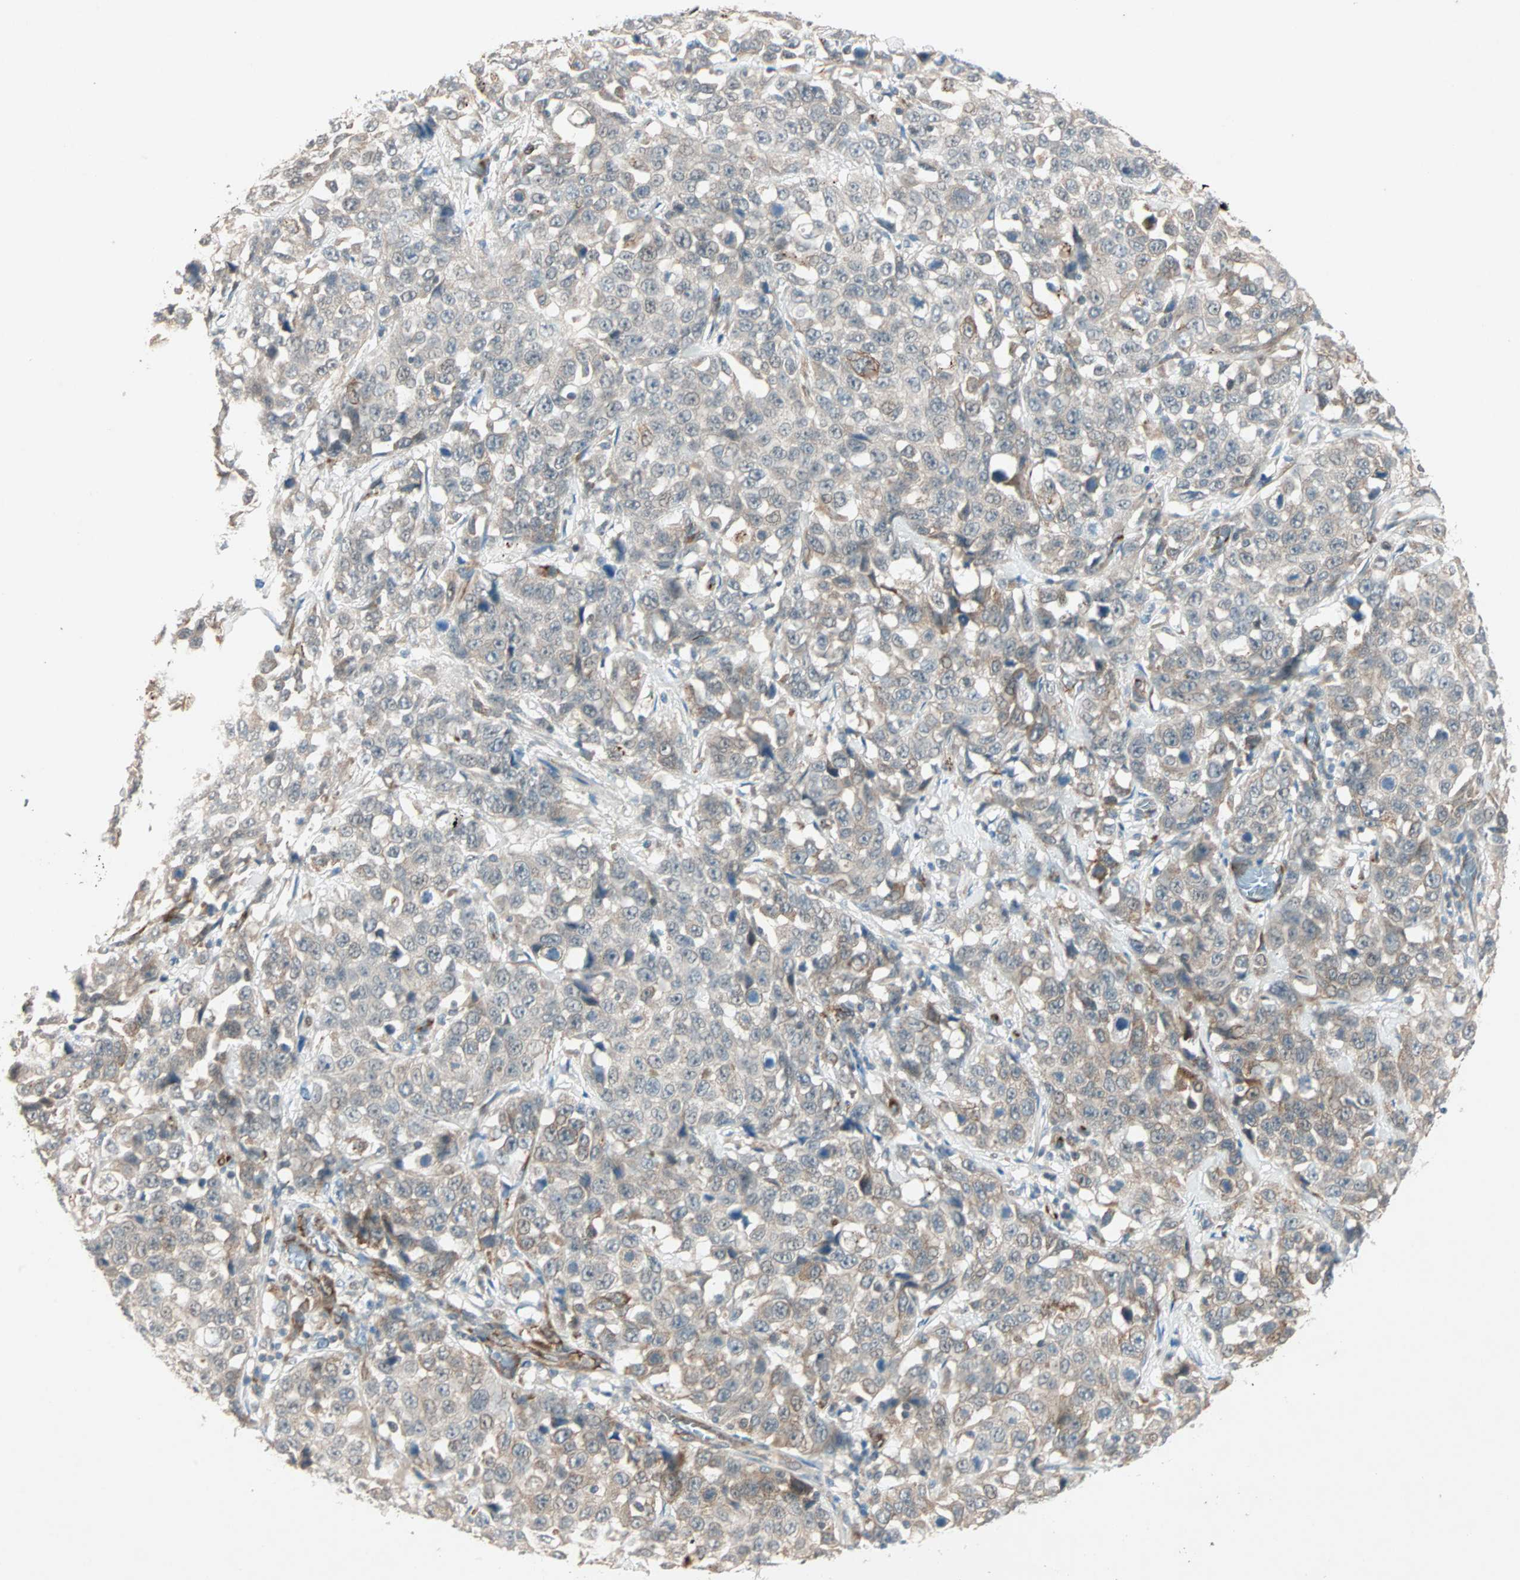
{"staining": {"intensity": "weak", "quantity": ">75%", "location": "cytoplasmic/membranous"}, "tissue": "stomach cancer", "cell_type": "Tumor cells", "image_type": "cancer", "snomed": [{"axis": "morphology", "description": "Normal tissue, NOS"}, {"axis": "morphology", "description": "Adenocarcinoma, NOS"}, {"axis": "topography", "description": "Stomach"}], "caption": "Immunohistochemical staining of human stomach cancer reveals low levels of weak cytoplasmic/membranous staining in about >75% of tumor cells. The staining was performed using DAB, with brown indicating positive protein expression. Nuclei are stained blue with hematoxylin.", "gene": "ZNF37A", "patient": {"sex": "male", "age": 48}}